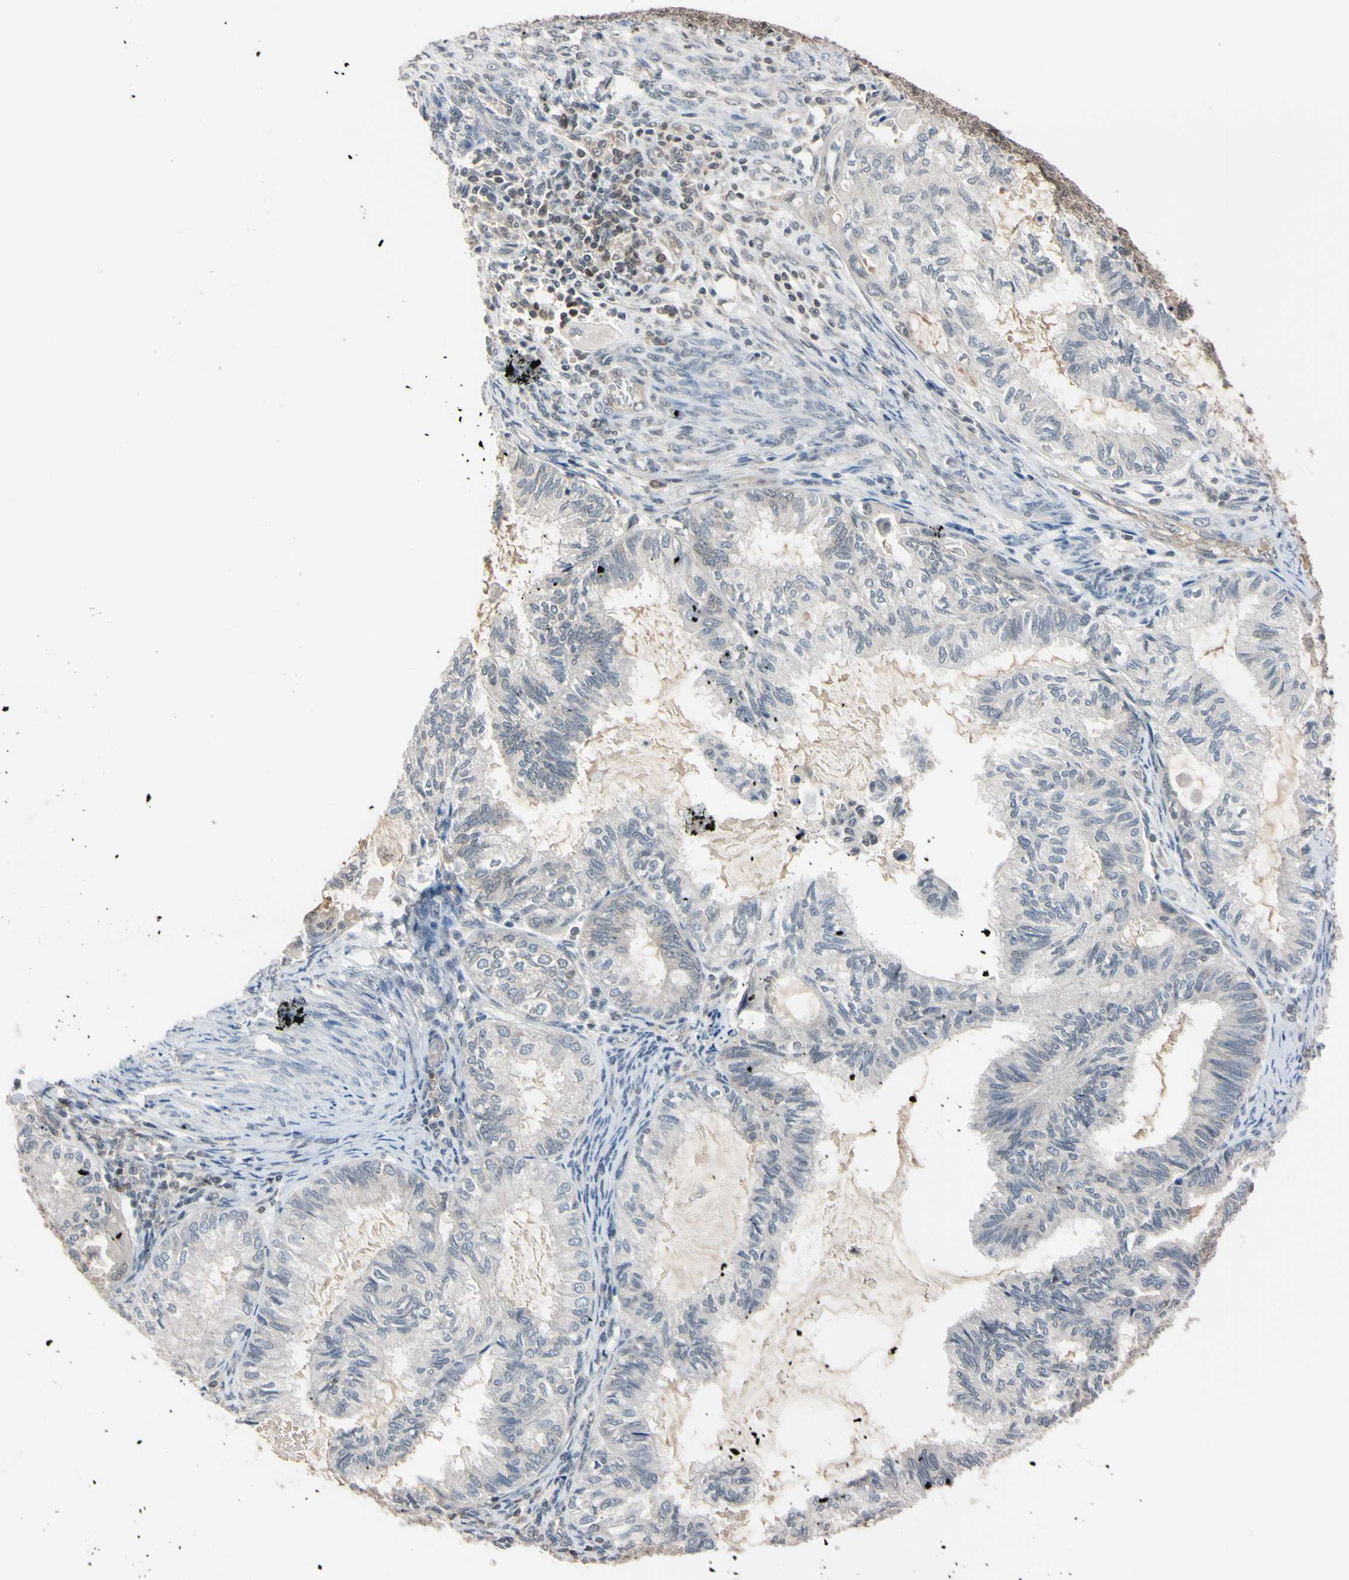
{"staining": {"intensity": "negative", "quantity": "none", "location": "none"}, "tissue": "cervical cancer", "cell_type": "Tumor cells", "image_type": "cancer", "snomed": [{"axis": "morphology", "description": "Normal tissue, NOS"}, {"axis": "morphology", "description": "Adenocarcinoma, NOS"}, {"axis": "topography", "description": "Cervix"}, {"axis": "topography", "description": "Endometrium"}], "caption": "Immunohistochemistry (IHC) micrograph of adenocarcinoma (cervical) stained for a protein (brown), which shows no staining in tumor cells.", "gene": "UBE2I", "patient": {"sex": "female", "age": 86}}